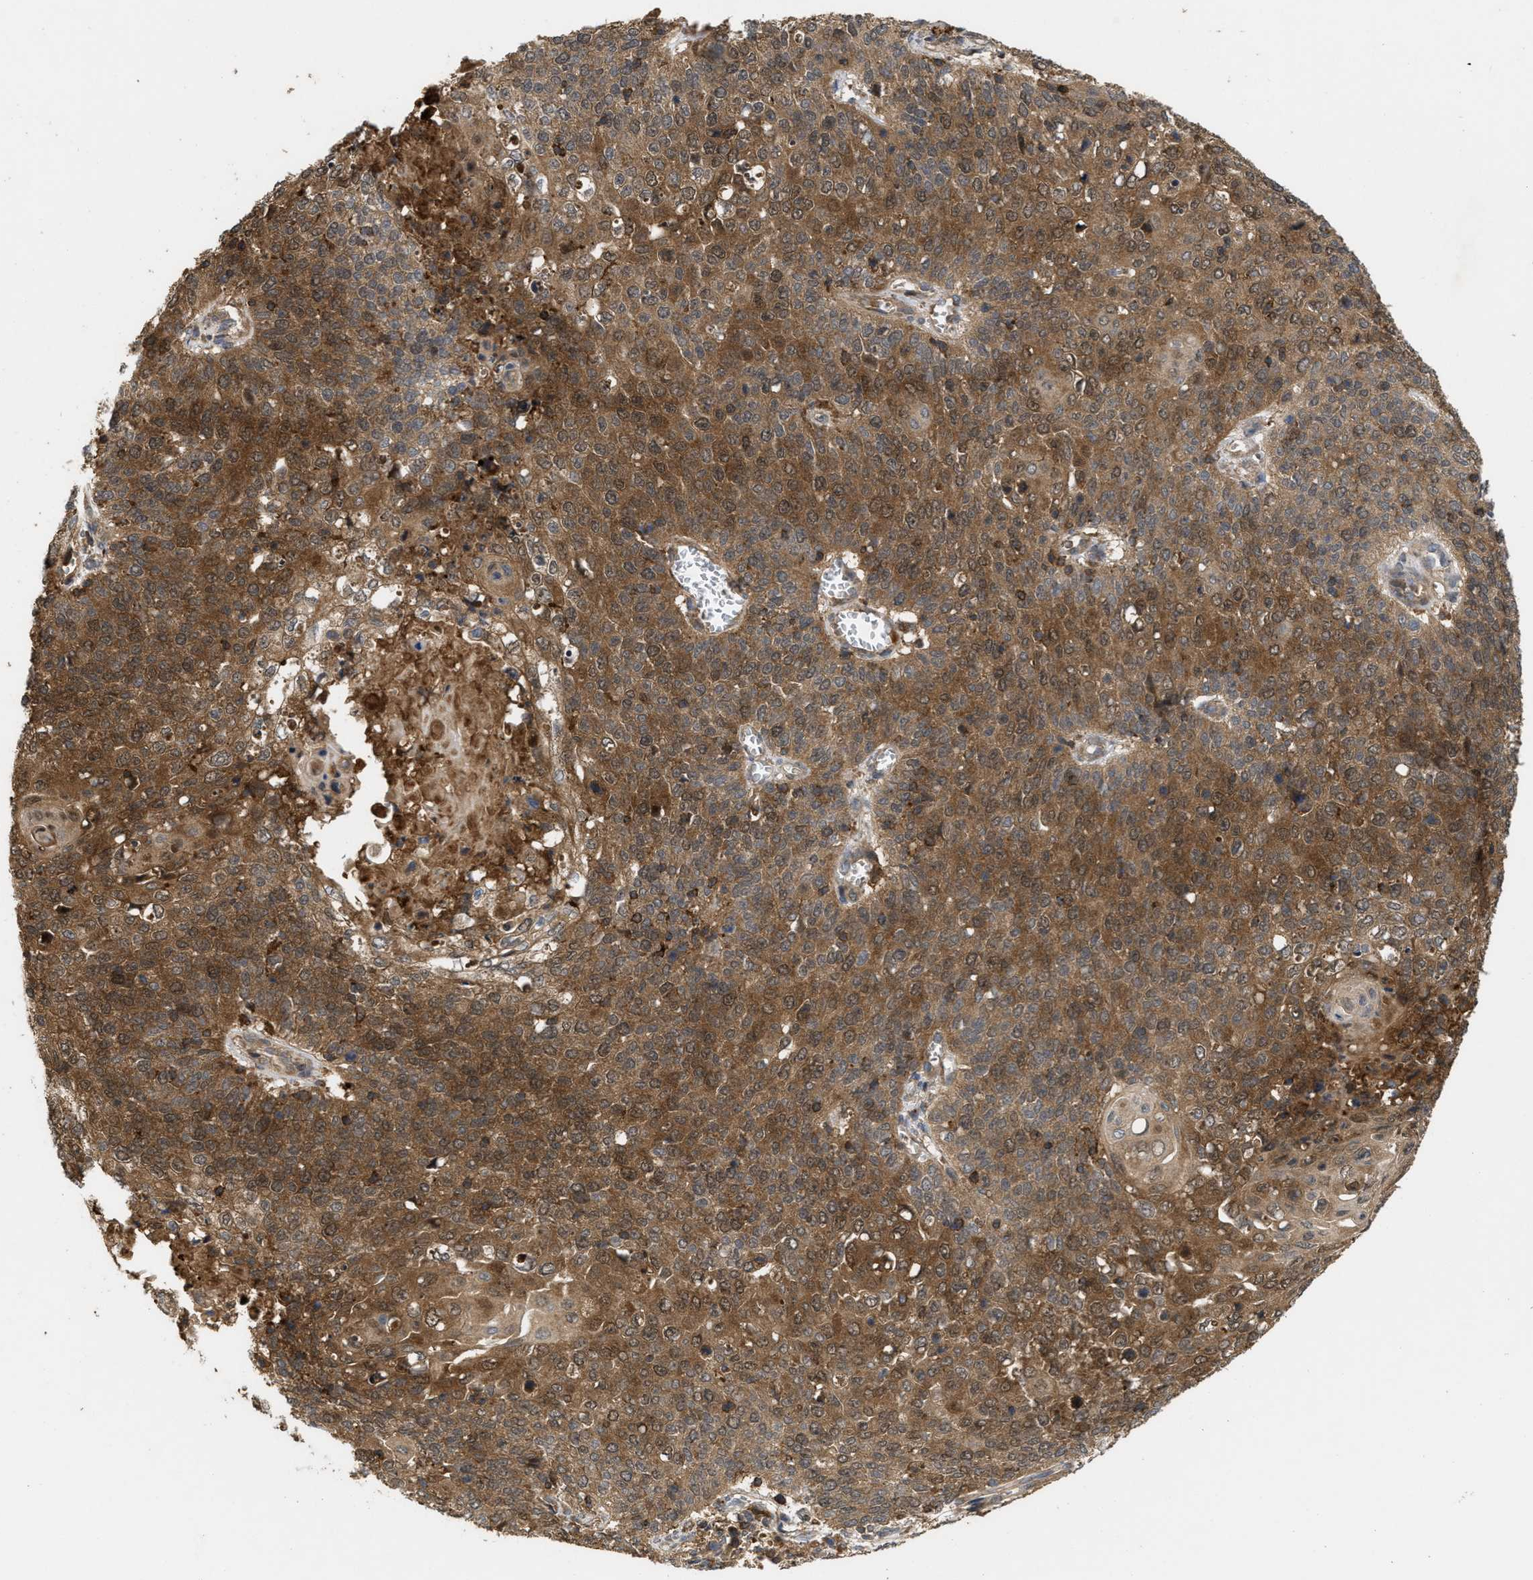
{"staining": {"intensity": "moderate", "quantity": ">75%", "location": "cytoplasmic/membranous,nuclear"}, "tissue": "cervical cancer", "cell_type": "Tumor cells", "image_type": "cancer", "snomed": [{"axis": "morphology", "description": "Squamous cell carcinoma, NOS"}, {"axis": "topography", "description": "Cervix"}], "caption": "Squamous cell carcinoma (cervical) stained with immunohistochemistry (IHC) demonstrates moderate cytoplasmic/membranous and nuclear positivity in approximately >75% of tumor cells. (brown staining indicates protein expression, while blue staining denotes nuclei).", "gene": "CBR3", "patient": {"sex": "female", "age": 39}}